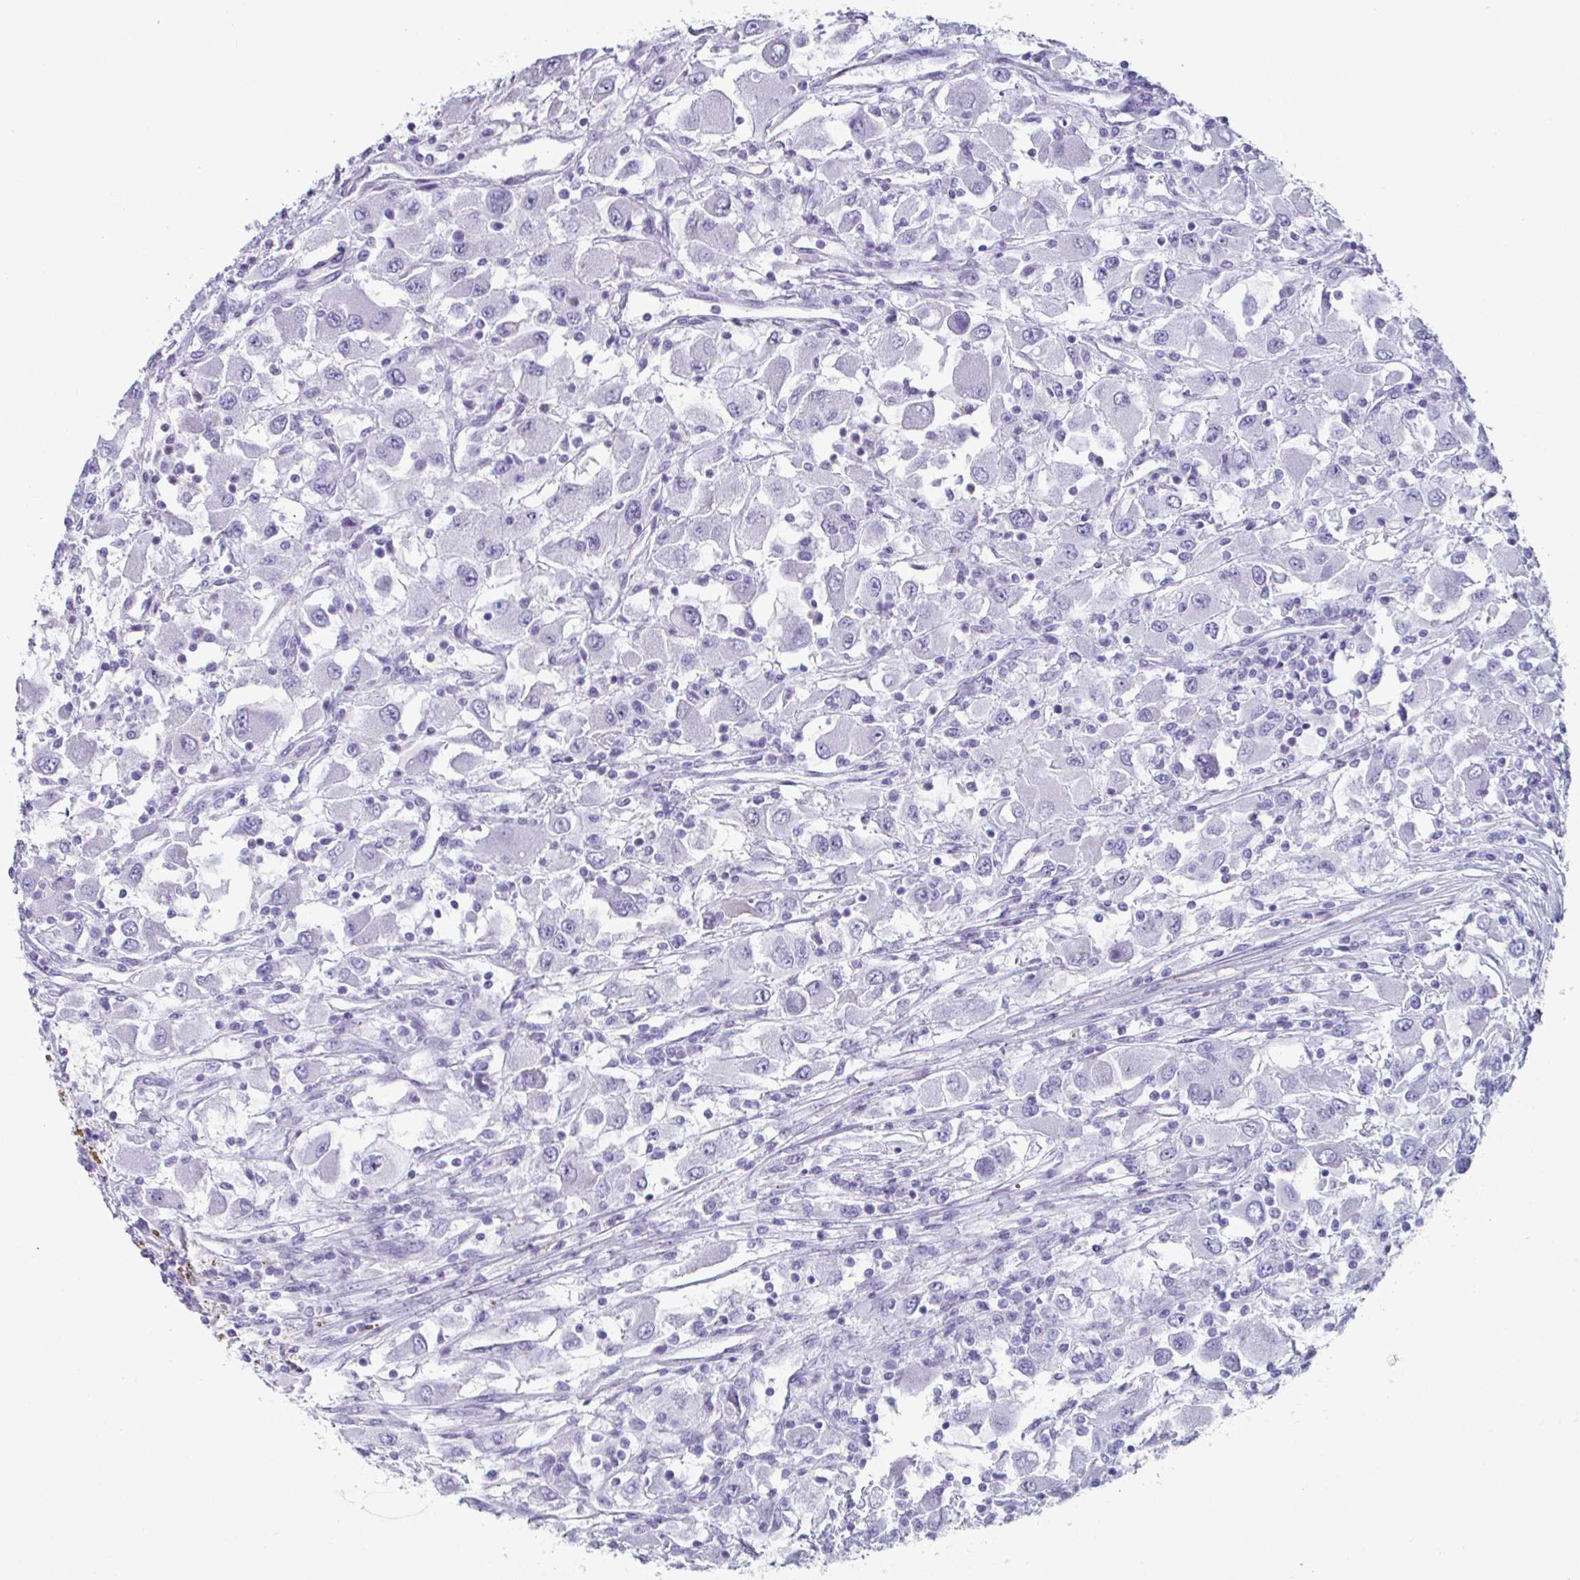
{"staining": {"intensity": "negative", "quantity": "none", "location": "none"}, "tissue": "renal cancer", "cell_type": "Tumor cells", "image_type": "cancer", "snomed": [{"axis": "morphology", "description": "Adenocarcinoma, NOS"}, {"axis": "topography", "description": "Kidney"}], "caption": "Immunohistochemical staining of human adenocarcinoma (renal) reveals no significant positivity in tumor cells.", "gene": "CREG2", "patient": {"sex": "female", "age": 67}}